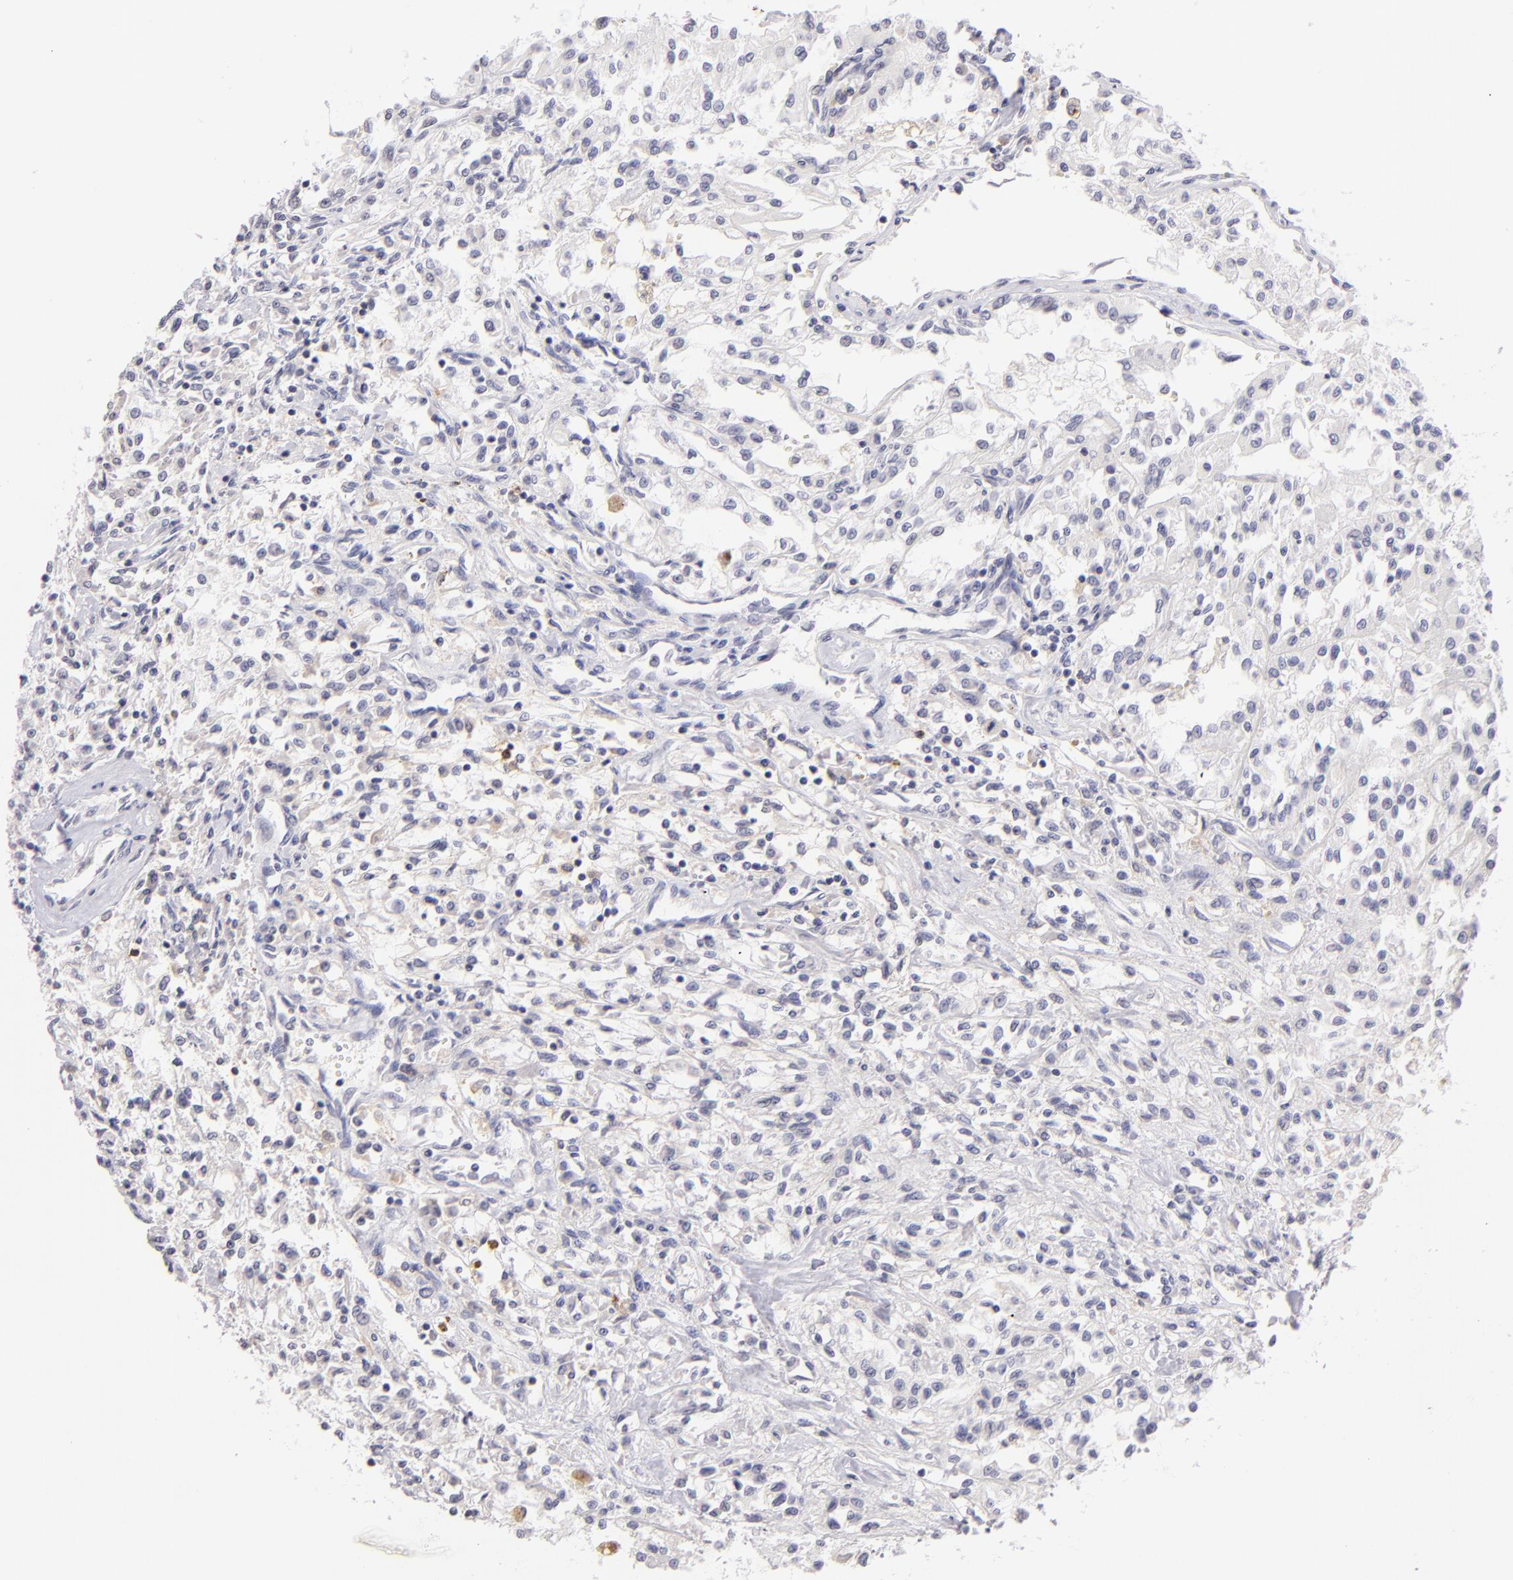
{"staining": {"intensity": "negative", "quantity": "none", "location": "none"}, "tissue": "renal cancer", "cell_type": "Tumor cells", "image_type": "cancer", "snomed": [{"axis": "morphology", "description": "Adenocarcinoma, NOS"}, {"axis": "topography", "description": "Kidney"}], "caption": "Renal adenocarcinoma stained for a protein using immunohistochemistry displays no positivity tumor cells.", "gene": "IL2RA", "patient": {"sex": "male", "age": 78}}